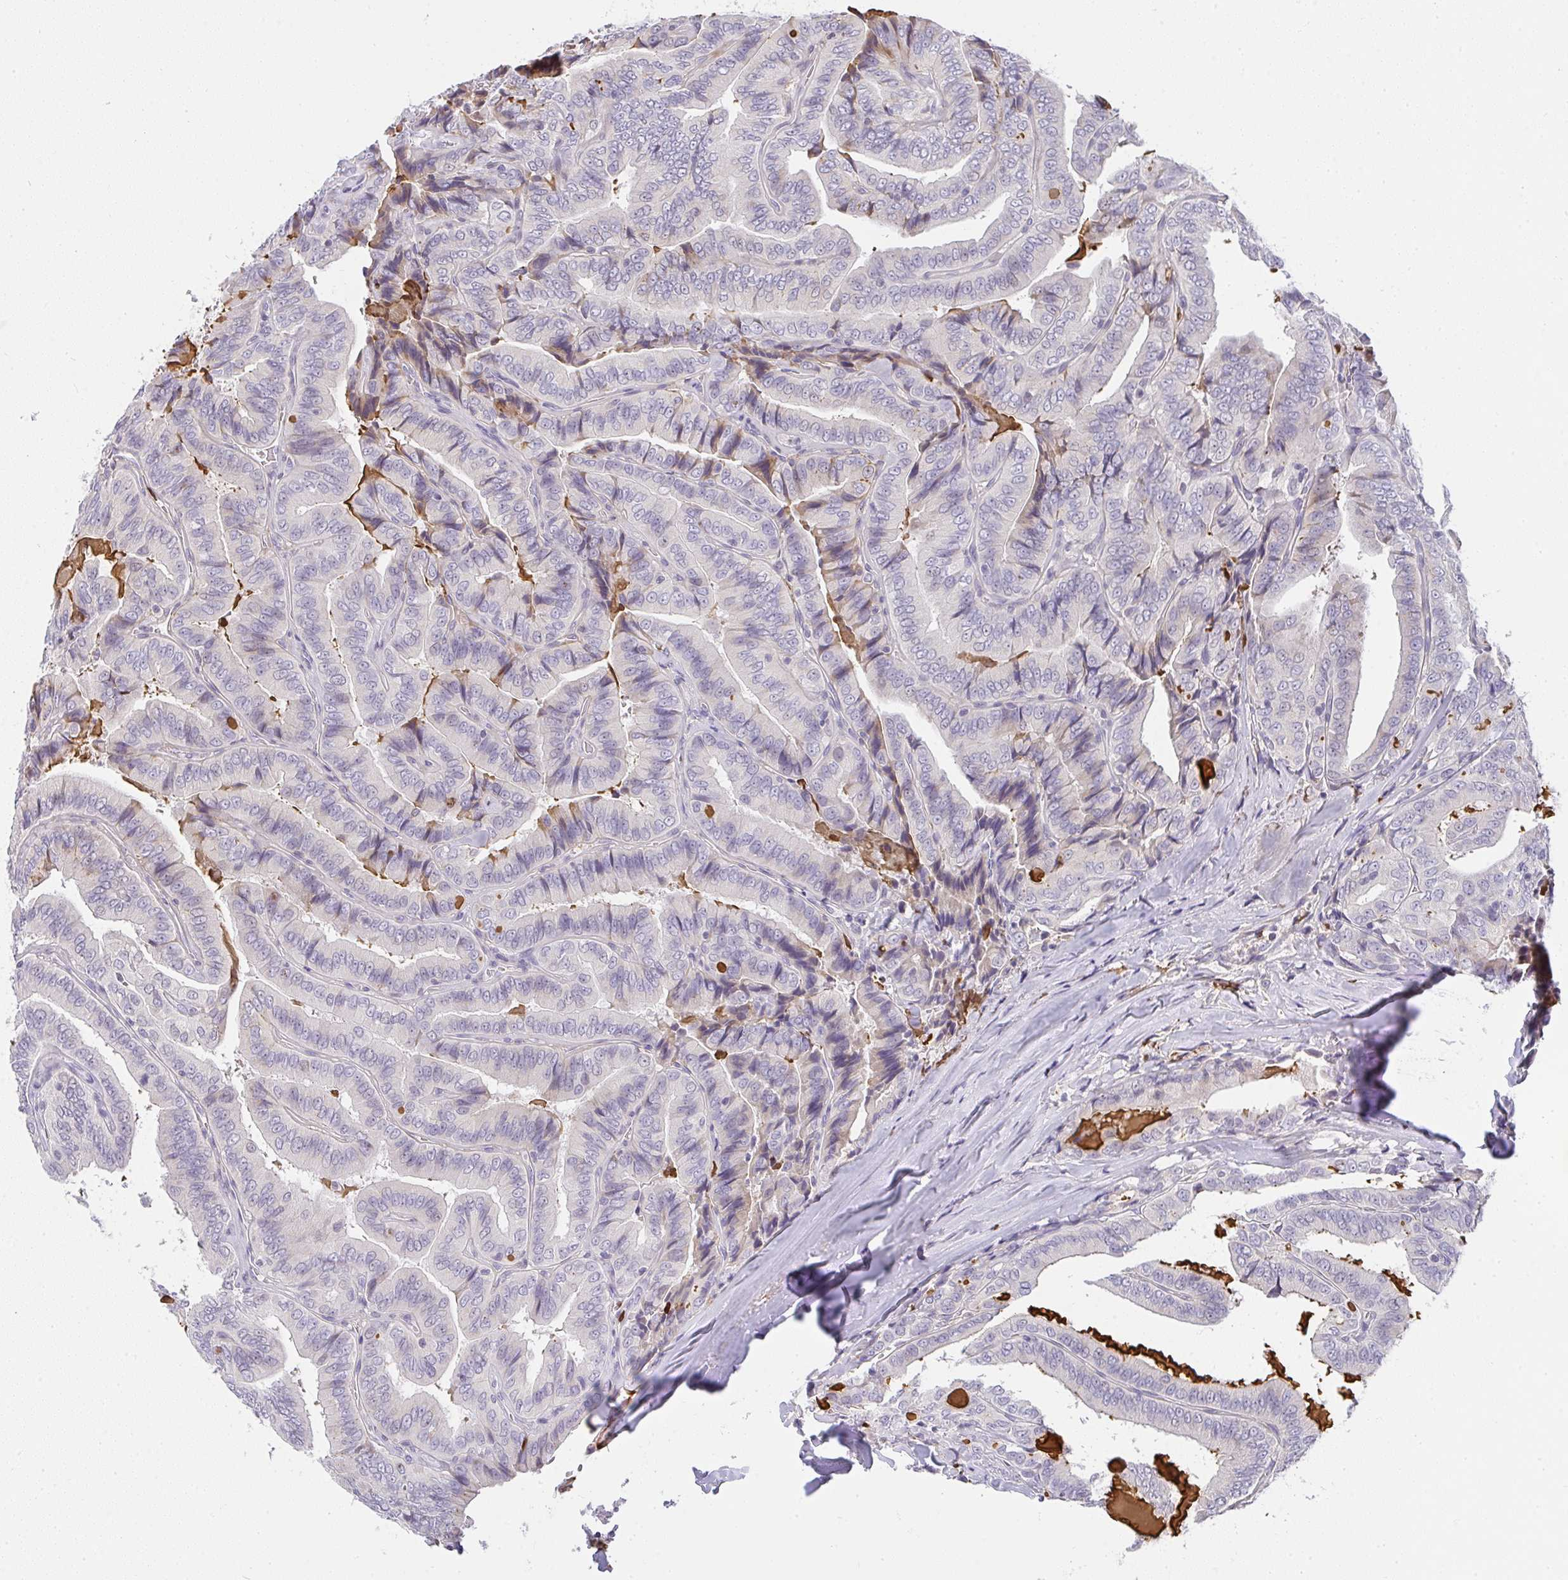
{"staining": {"intensity": "weak", "quantity": "<25%", "location": "cytoplasmic/membranous"}, "tissue": "thyroid cancer", "cell_type": "Tumor cells", "image_type": "cancer", "snomed": [{"axis": "morphology", "description": "Papillary adenocarcinoma, NOS"}, {"axis": "topography", "description": "Thyroid gland"}], "caption": "An image of thyroid cancer stained for a protein displays no brown staining in tumor cells.", "gene": "CACNA1S", "patient": {"sex": "male", "age": 61}}